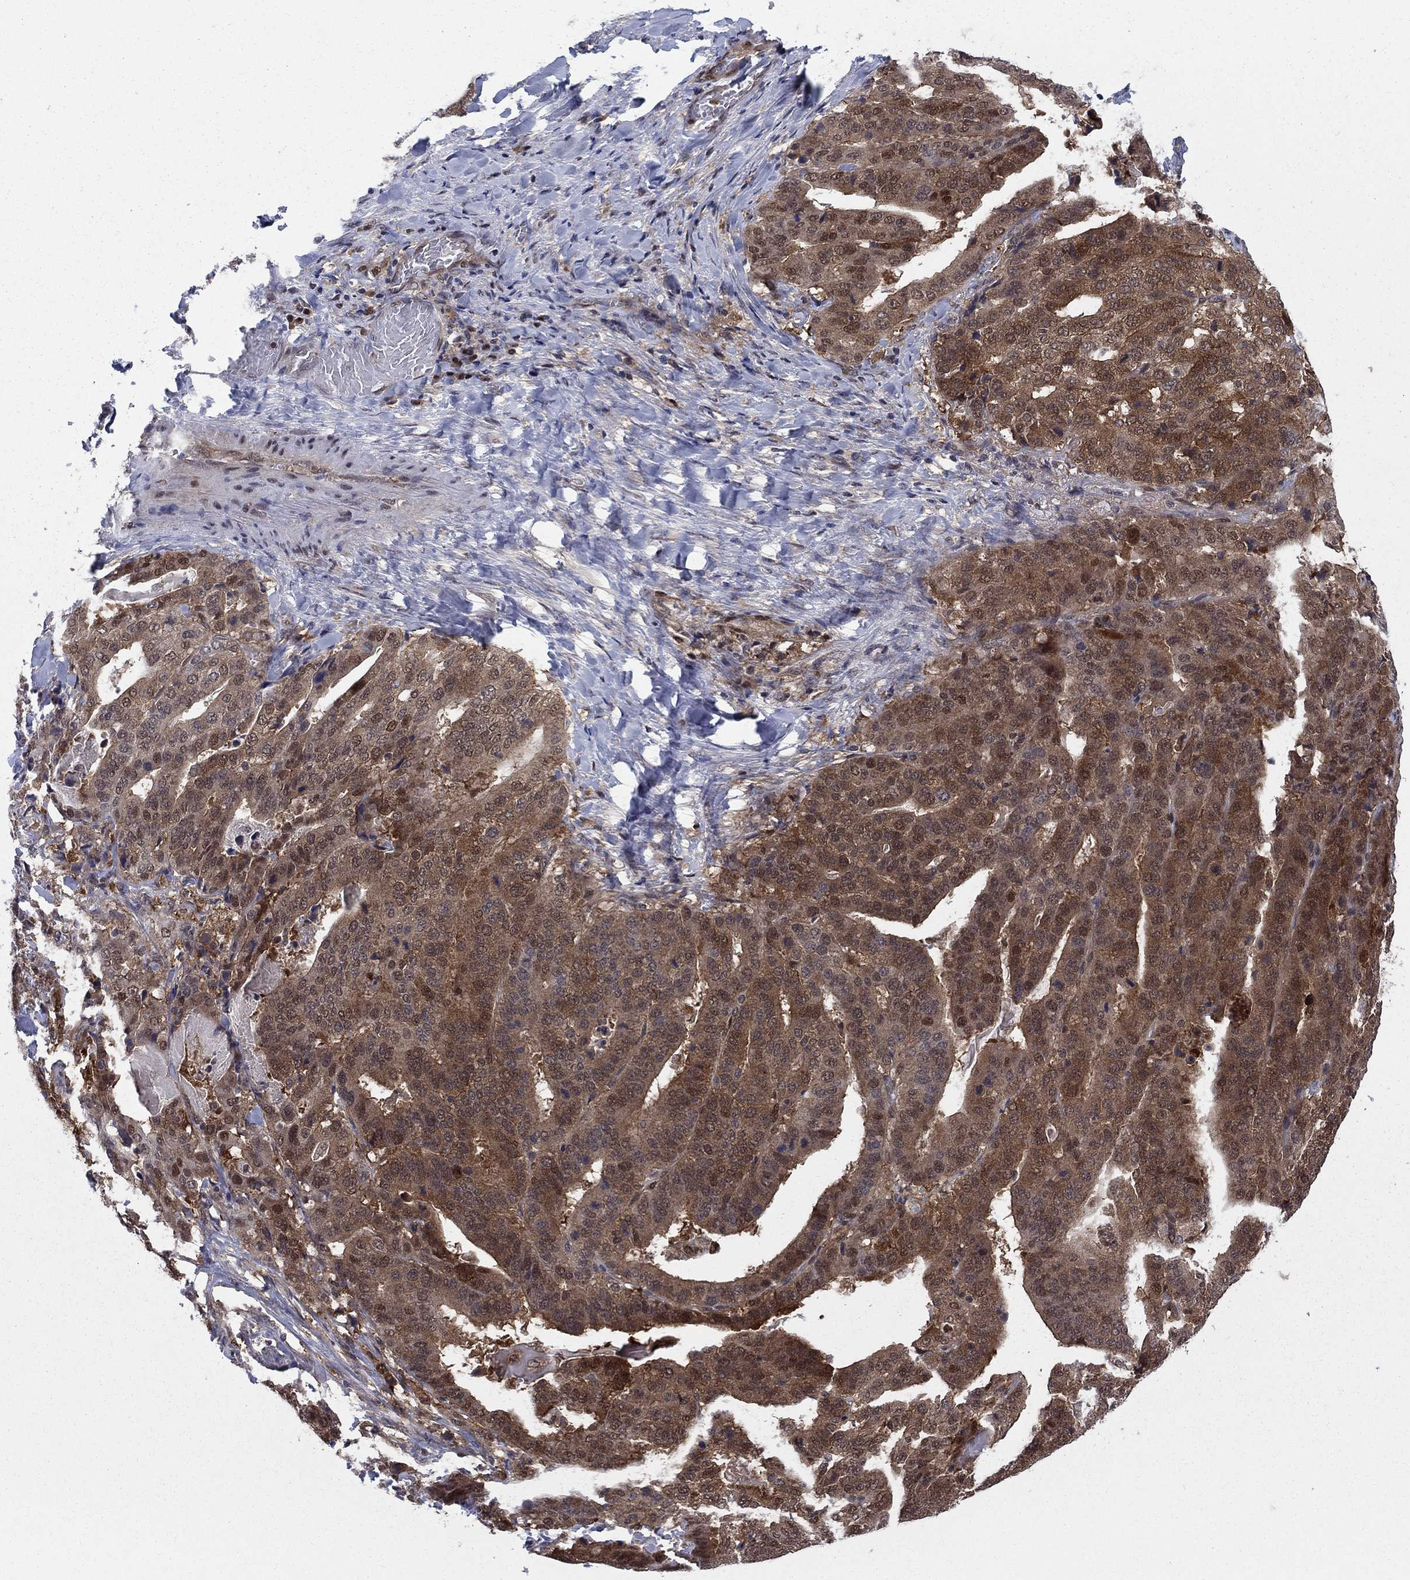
{"staining": {"intensity": "moderate", "quantity": ">75%", "location": "cytoplasmic/membranous"}, "tissue": "stomach cancer", "cell_type": "Tumor cells", "image_type": "cancer", "snomed": [{"axis": "morphology", "description": "Adenocarcinoma, NOS"}, {"axis": "topography", "description": "Stomach"}], "caption": "Protein analysis of stomach cancer tissue demonstrates moderate cytoplasmic/membranous staining in about >75% of tumor cells.", "gene": "FKBP4", "patient": {"sex": "male", "age": 48}}